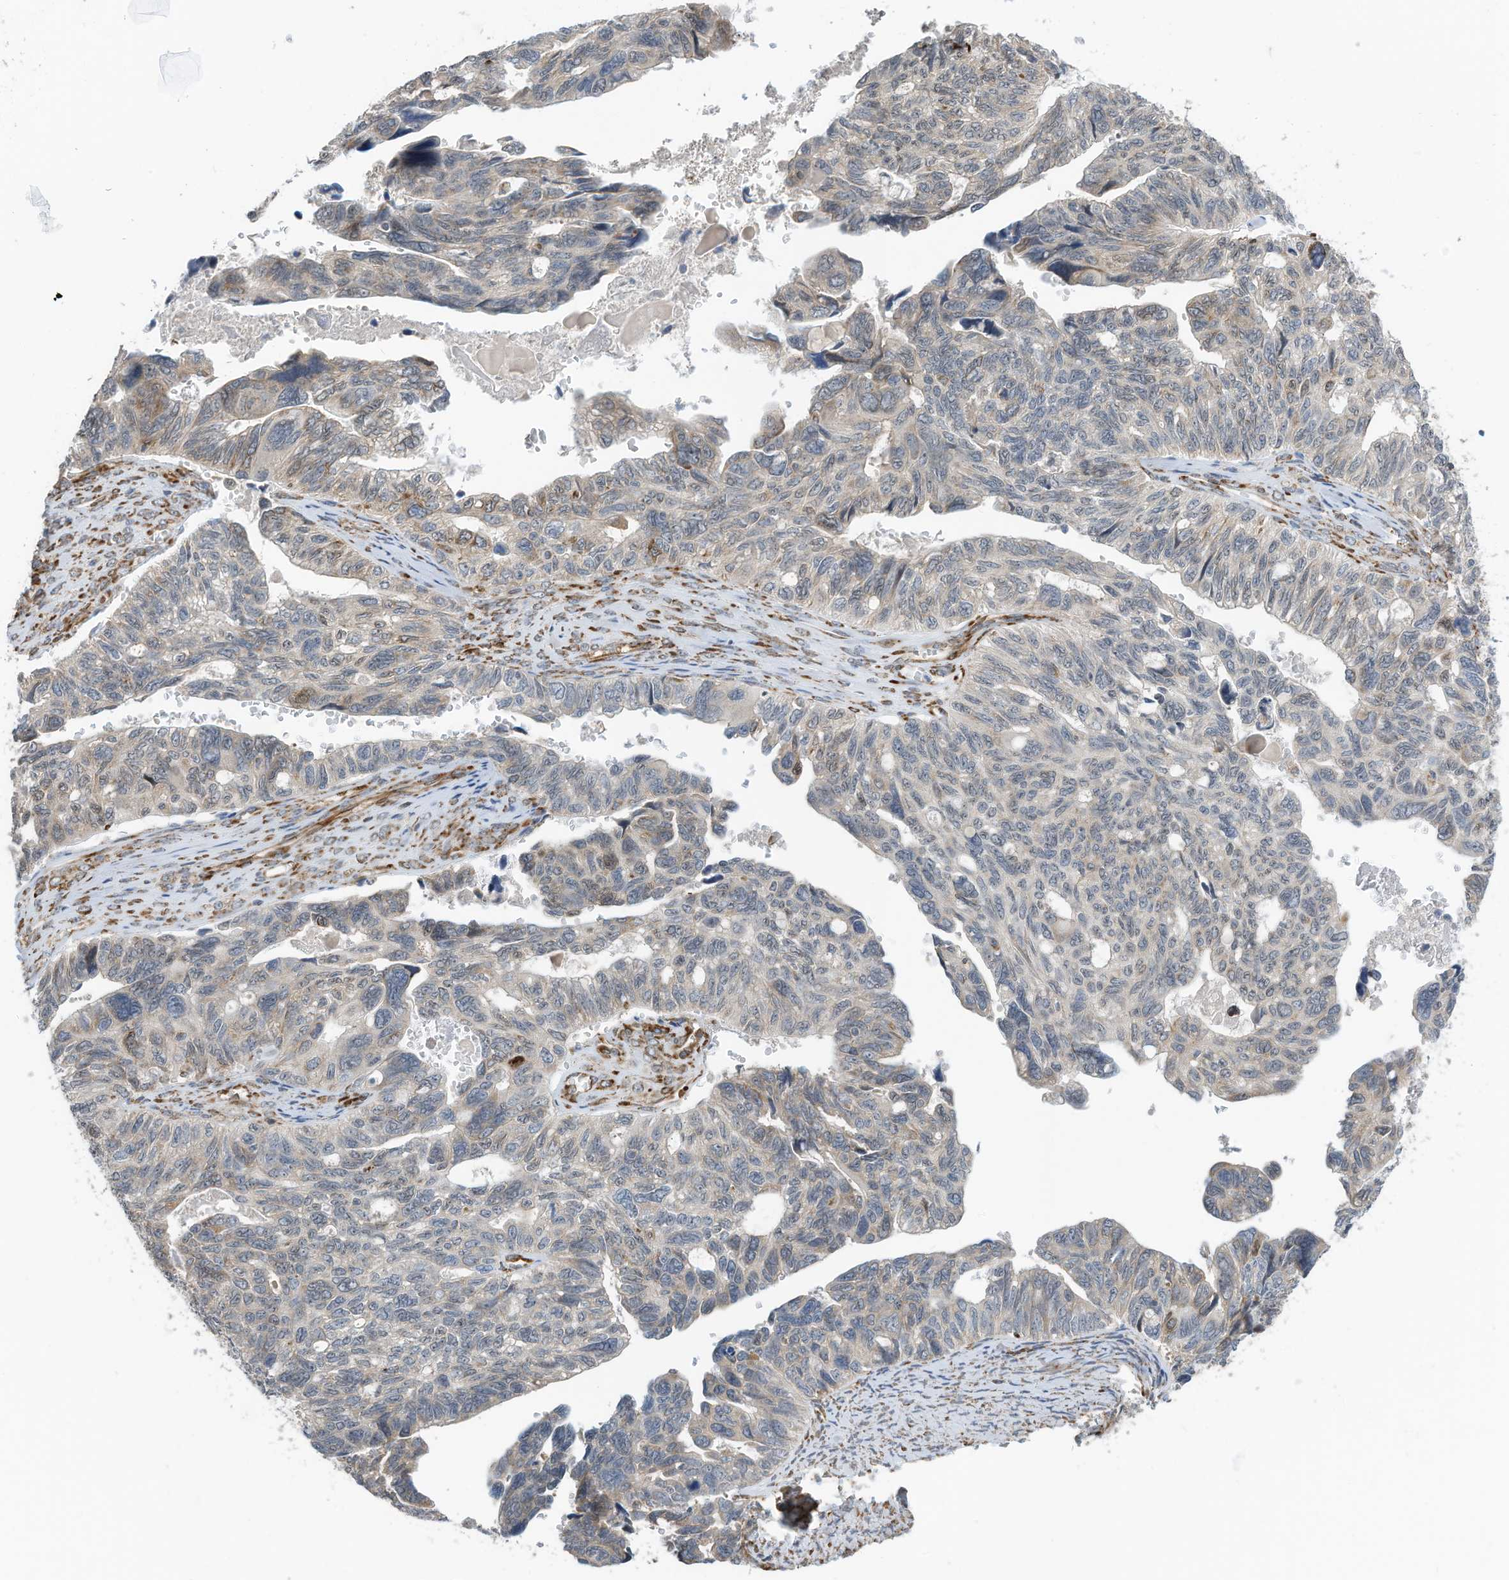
{"staining": {"intensity": "weak", "quantity": "<25%", "location": "cytoplasmic/membranous"}, "tissue": "ovarian cancer", "cell_type": "Tumor cells", "image_type": "cancer", "snomed": [{"axis": "morphology", "description": "Cystadenocarcinoma, serous, NOS"}, {"axis": "topography", "description": "Ovary"}], "caption": "Ovarian serous cystadenocarcinoma was stained to show a protein in brown. There is no significant positivity in tumor cells.", "gene": "ZBTB45", "patient": {"sex": "female", "age": 79}}